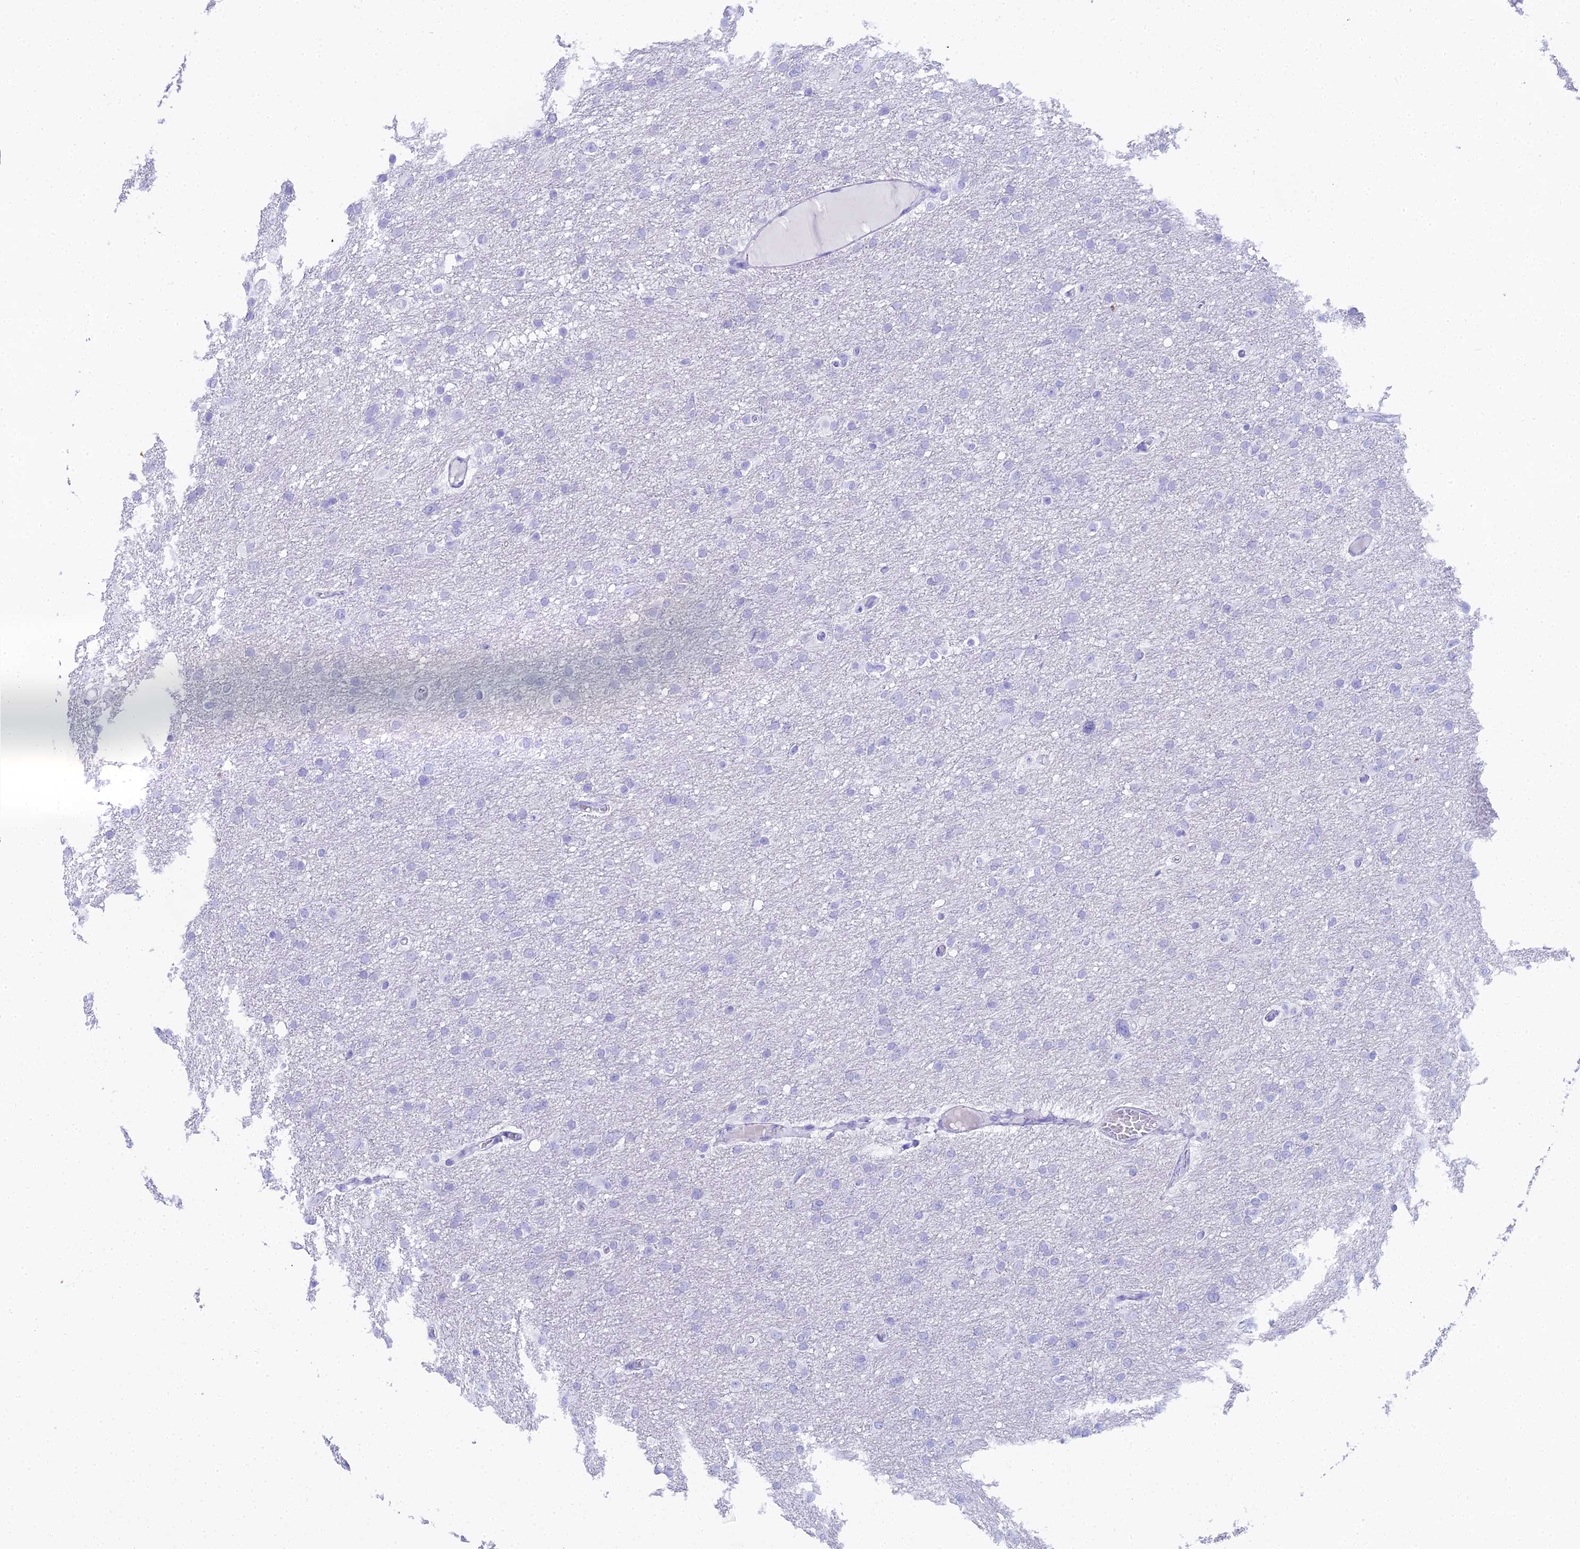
{"staining": {"intensity": "negative", "quantity": "none", "location": "none"}, "tissue": "glioma", "cell_type": "Tumor cells", "image_type": "cancer", "snomed": [{"axis": "morphology", "description": "Glioma, malignant, High grade"}, {"axis": "topography", "description": "Cerebral cortex"}], "caption": "Immunohistochemistry (IHC) micrograph of human glioma stained for a protein (brown), which shows no staining in tumor cells.", "gene": "CGB2", "patient": {"sex": "female", "age": 36}}